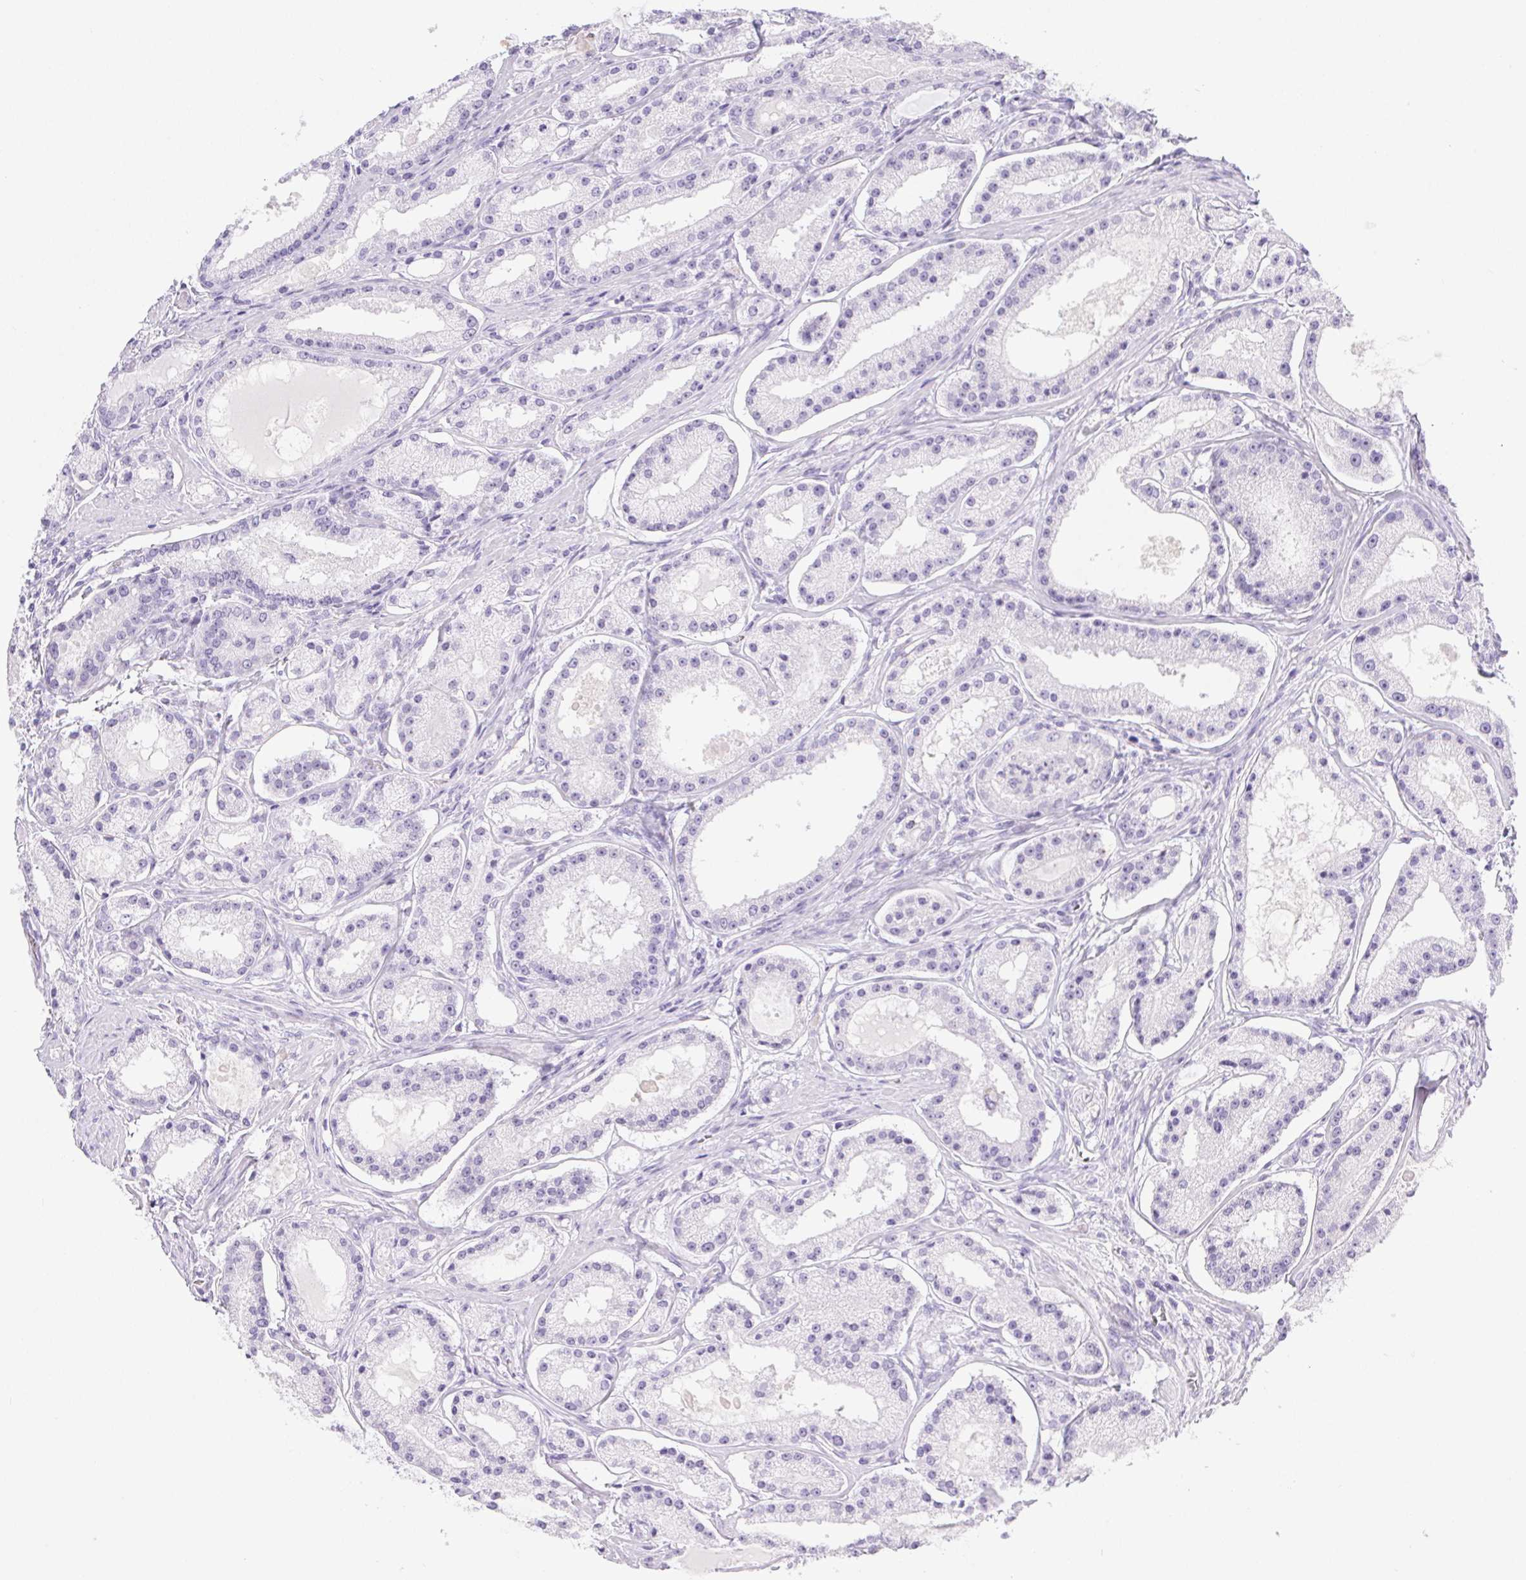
{"staining": {"intensity": "negative", "quantity": "none", "location": "none"}, "tissue": "prostate cancer", "cell_type": "Tumor cells", "image_type": "cancer", "snomed": [{"axis": "morphology", "description": "Adenocarcinoma, Low grade"}, {"axis": "topography", "description": "Prostate"}], "caption": "Human prostate adenocarcinoma (low-grade) stained for a protein using immunohistochemistry (IHC) reveals no expression in tumor cells.", "gene": "PNLIP", "patient": {"sex": "male", "age": 57}}